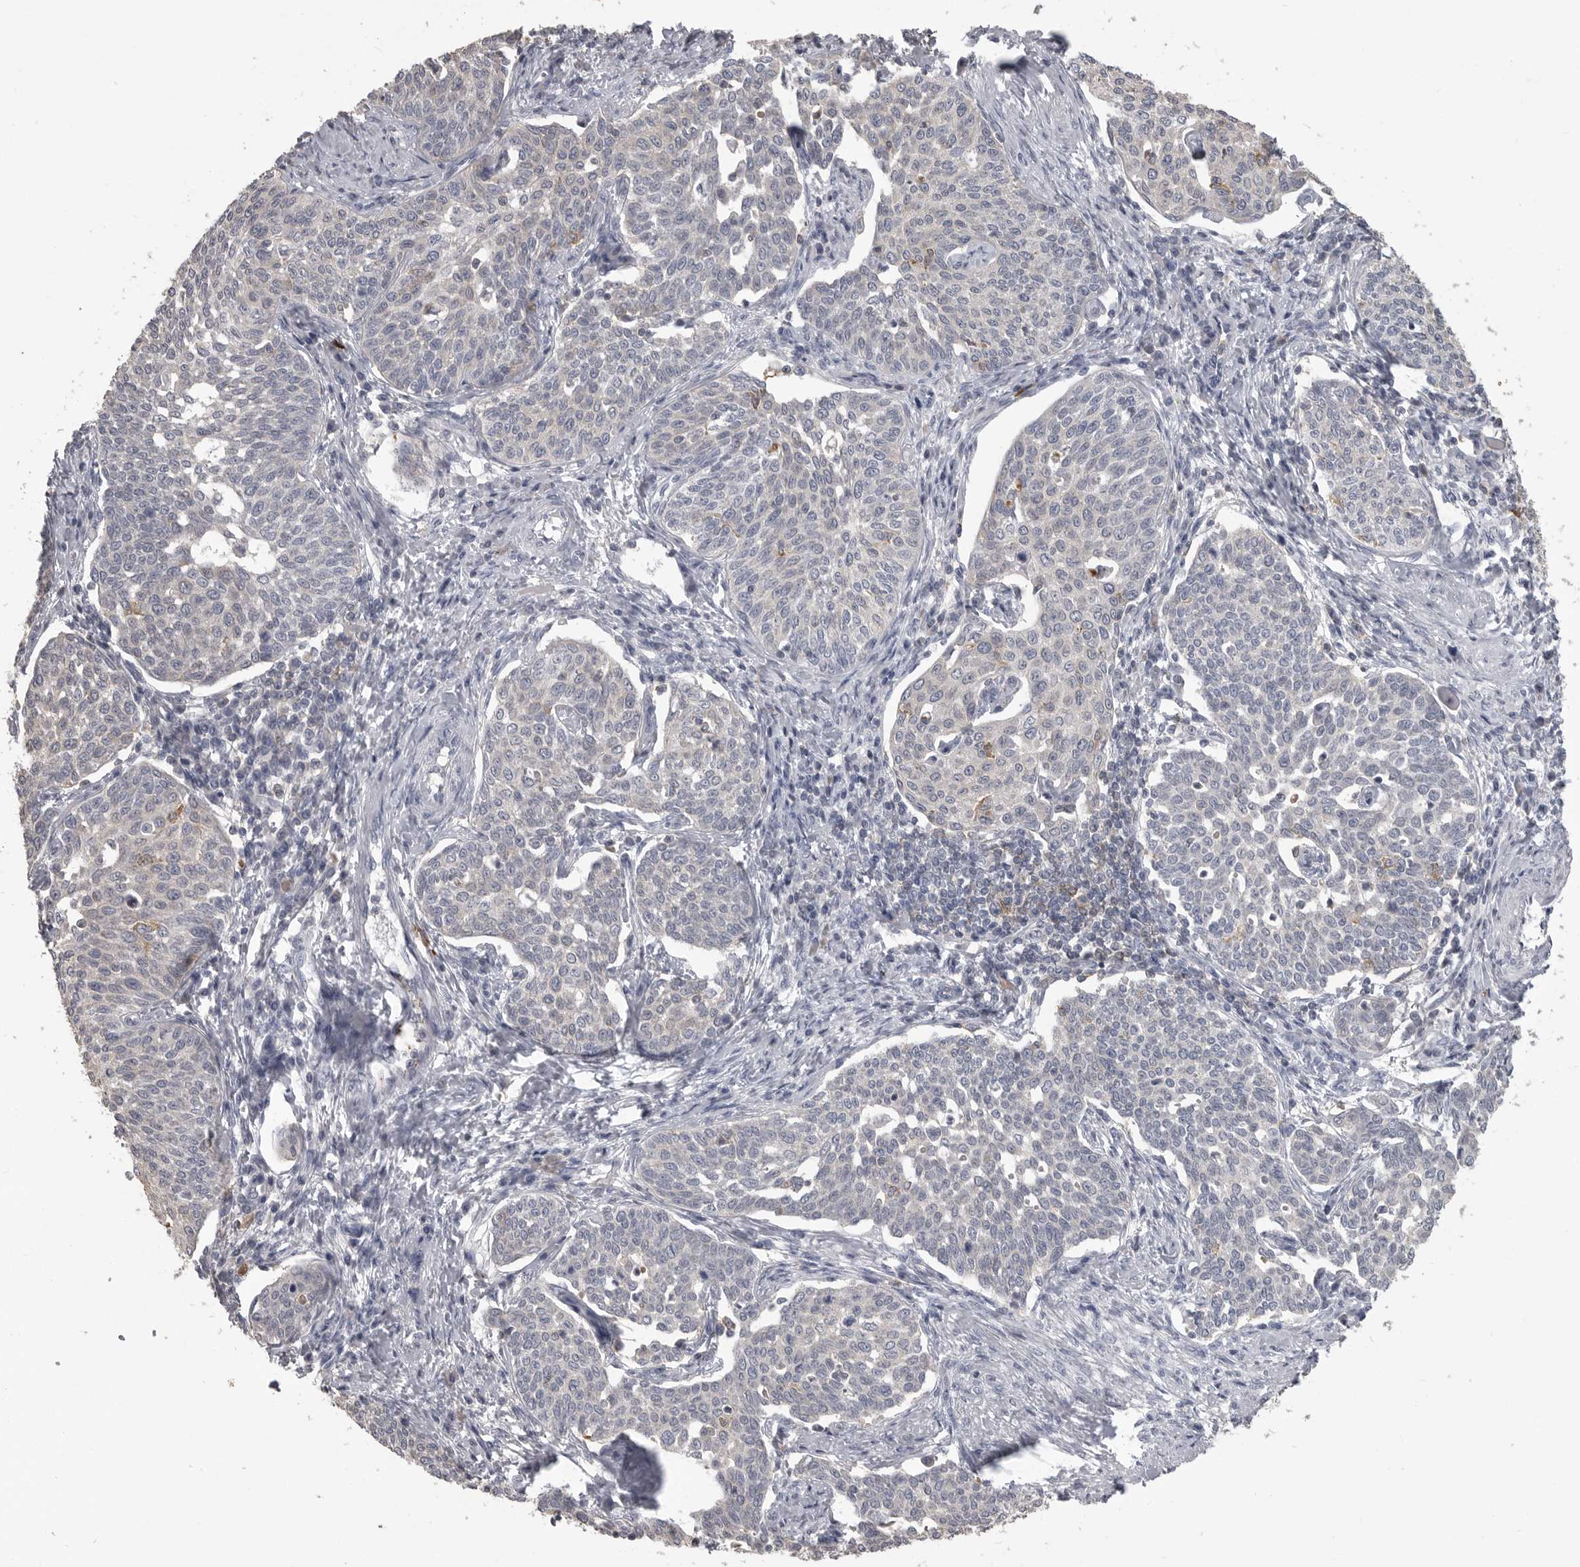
{"staining": {"intensity": "negative", "quantity": "none", "location": "none"}, "tissue": "cervical cancer", "cell_type": "Tumor cells", "image_type": "cancer", "snomed": [{"axis": "morphology", "description": "Squamous cell carcinoma, NOS"}, {"axis": "topography", "description": "Cervix"}], "caption": "Tumor cells are negative for protein expression in human cervical cancer (squamous cell carcinoma).", "gene": "CMTM6", "patient": {"sex": "female", "age": 34}}